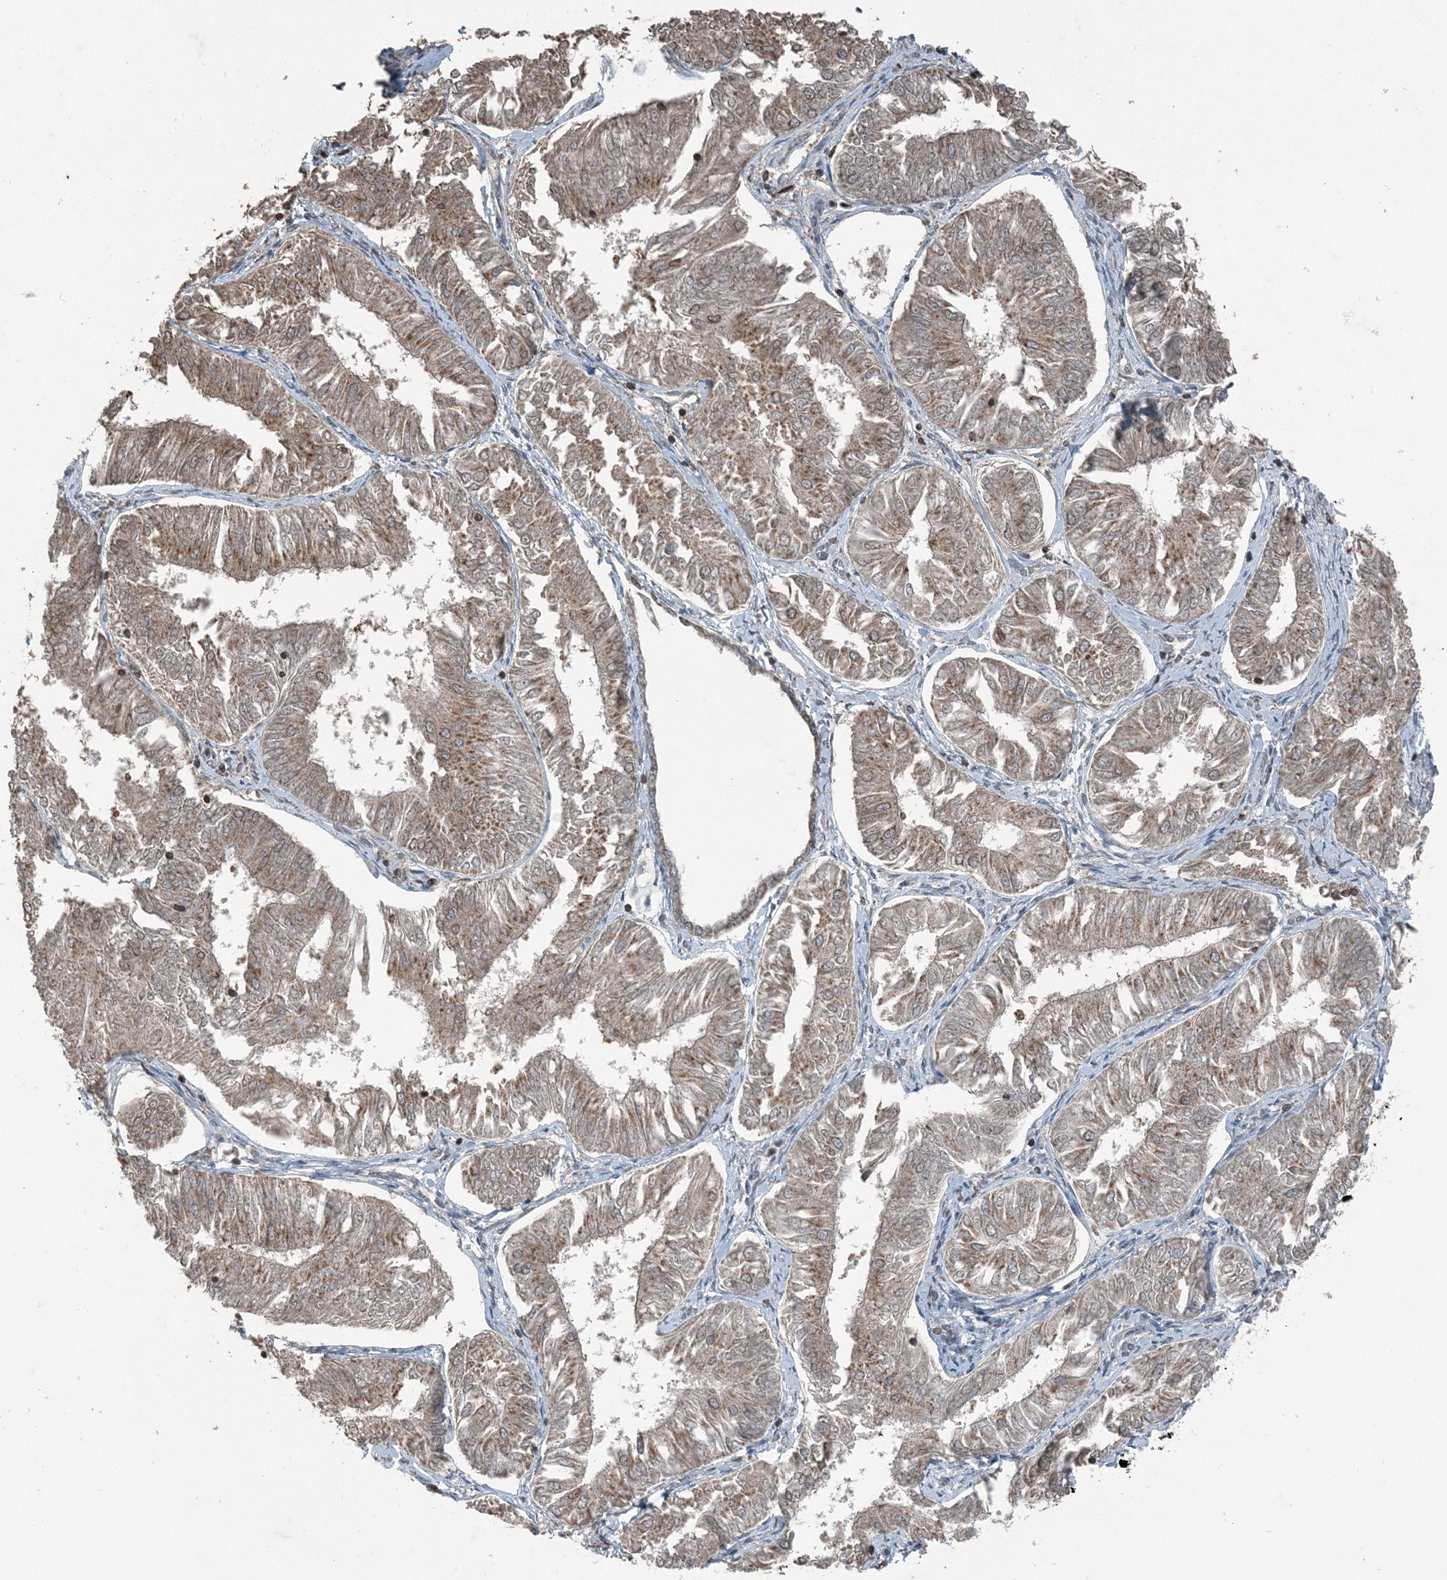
{"staining": {"intensity": "moderate", "quantity": ">75%", "location": "cytoplasmic/membranous"}, "tissue": "endometrial cancer", "cell_type": "Tumor cells", "image_type": "cancer", "snomed": [{"axis": "morphology", "description": "Adenocarcinoma, NOS"}, {"axis": "topography", "description": "Endometrium"}], "caption": "A medium amount of moderate cytoplasmic/membranous positivity is identified in about >75% of tumor cells in endometrial adenocarcinoma tissue.", "gene": "GNL1", "patient": {"sex": "female", "age": 58}}